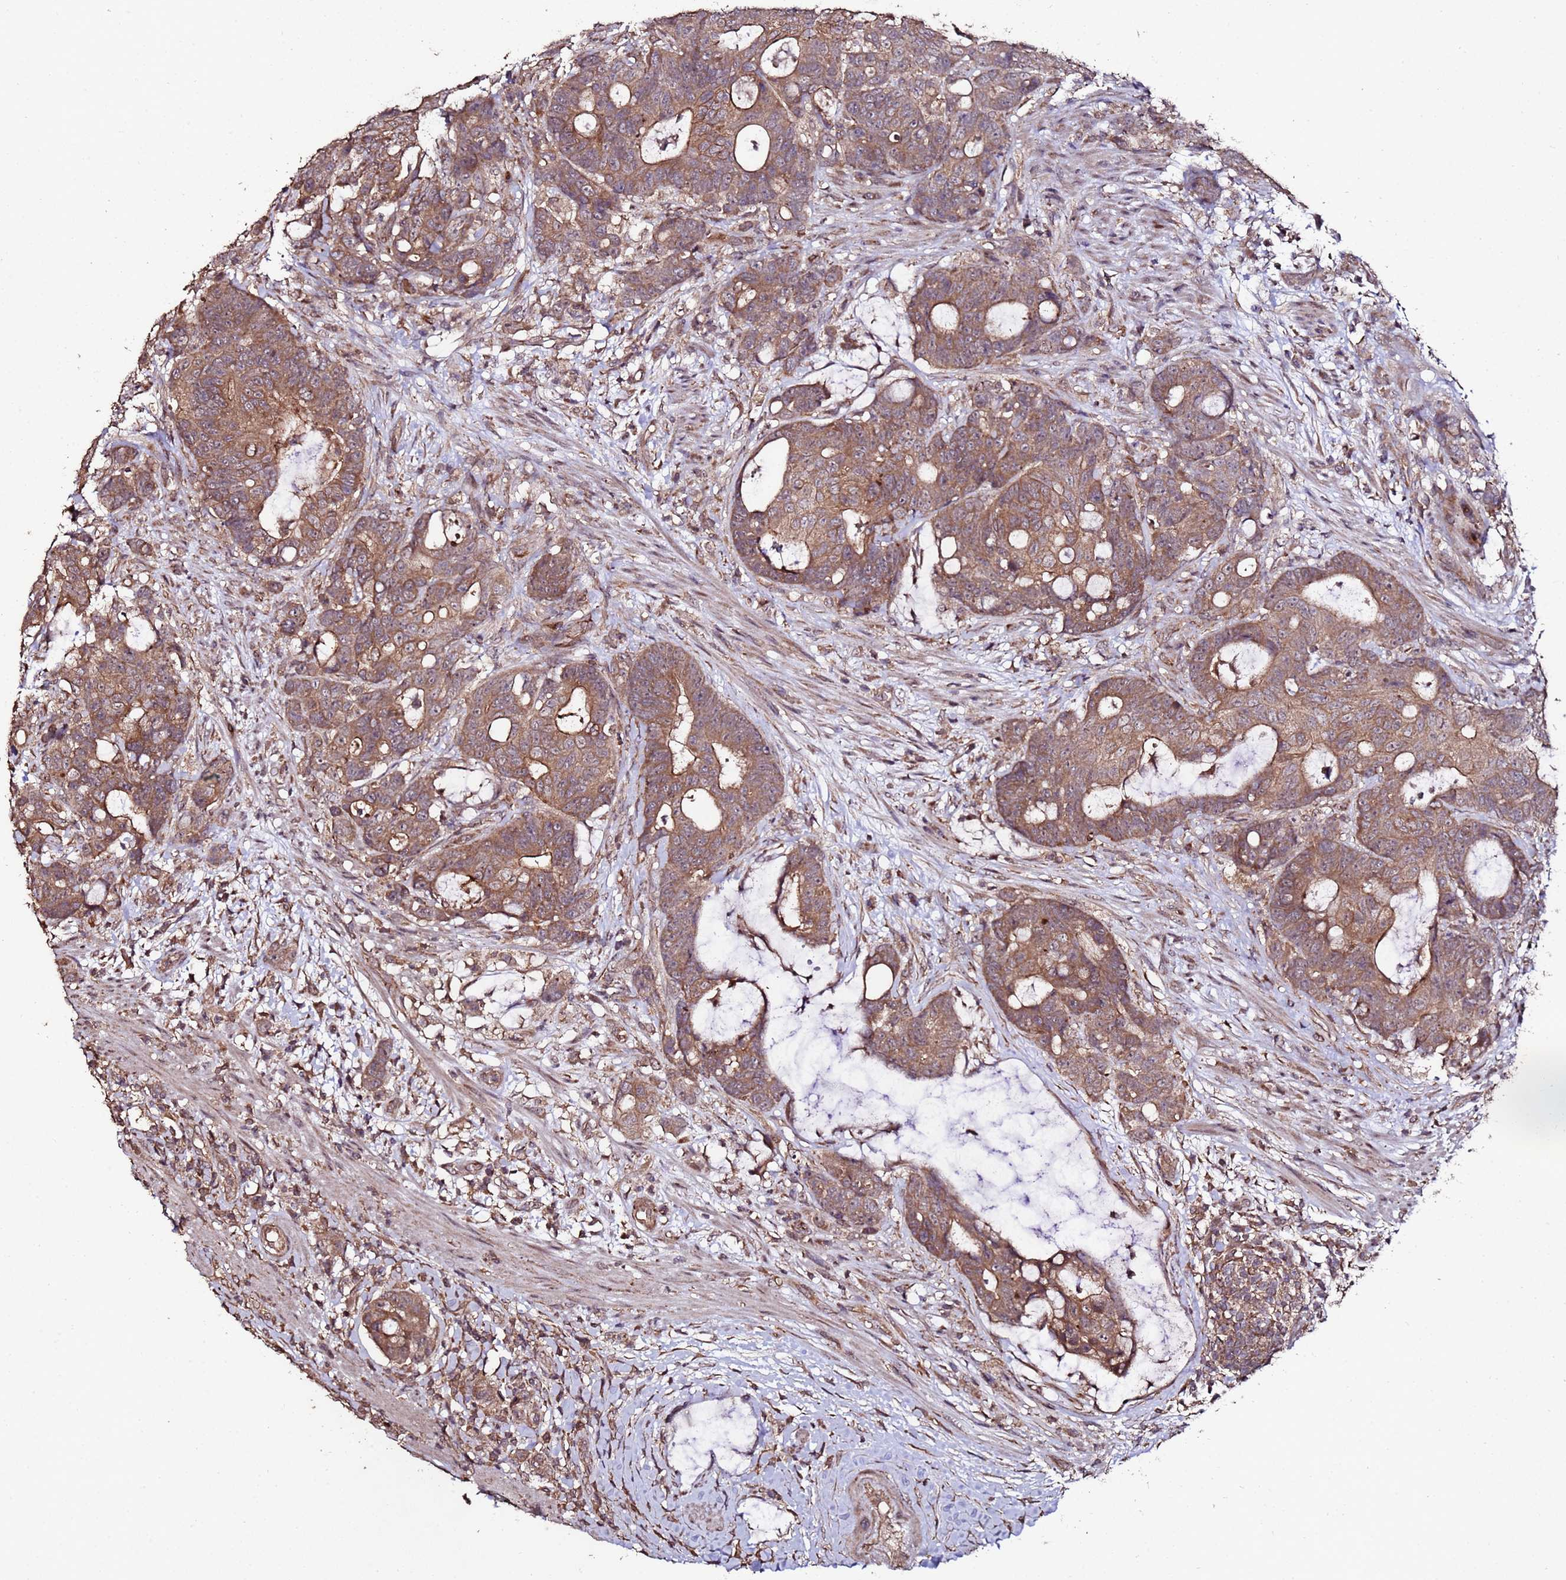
{"staining": {"intensity": "moderate", "quantity": ">75%", "location": "cytoplasmic/membranous"}, "tissue": "colorectal cancer", "cell_type": "Tumor cells", "image_type": "cancer", "snomed": [{"axis": "morphology", "description": "Adenocarcinoma, NOS"}, {"axis": "topography", "description": "Colon"}], "caption": "There is medium levels of moderate cytoplasmic/membranous staining in tumor cells of colorectal cancer (adenocarcinoma), as demonstrated by immunohistochemical staining (brown color).", "gene": "PRODH", "patient": {"sex": "female", "age": 82}}